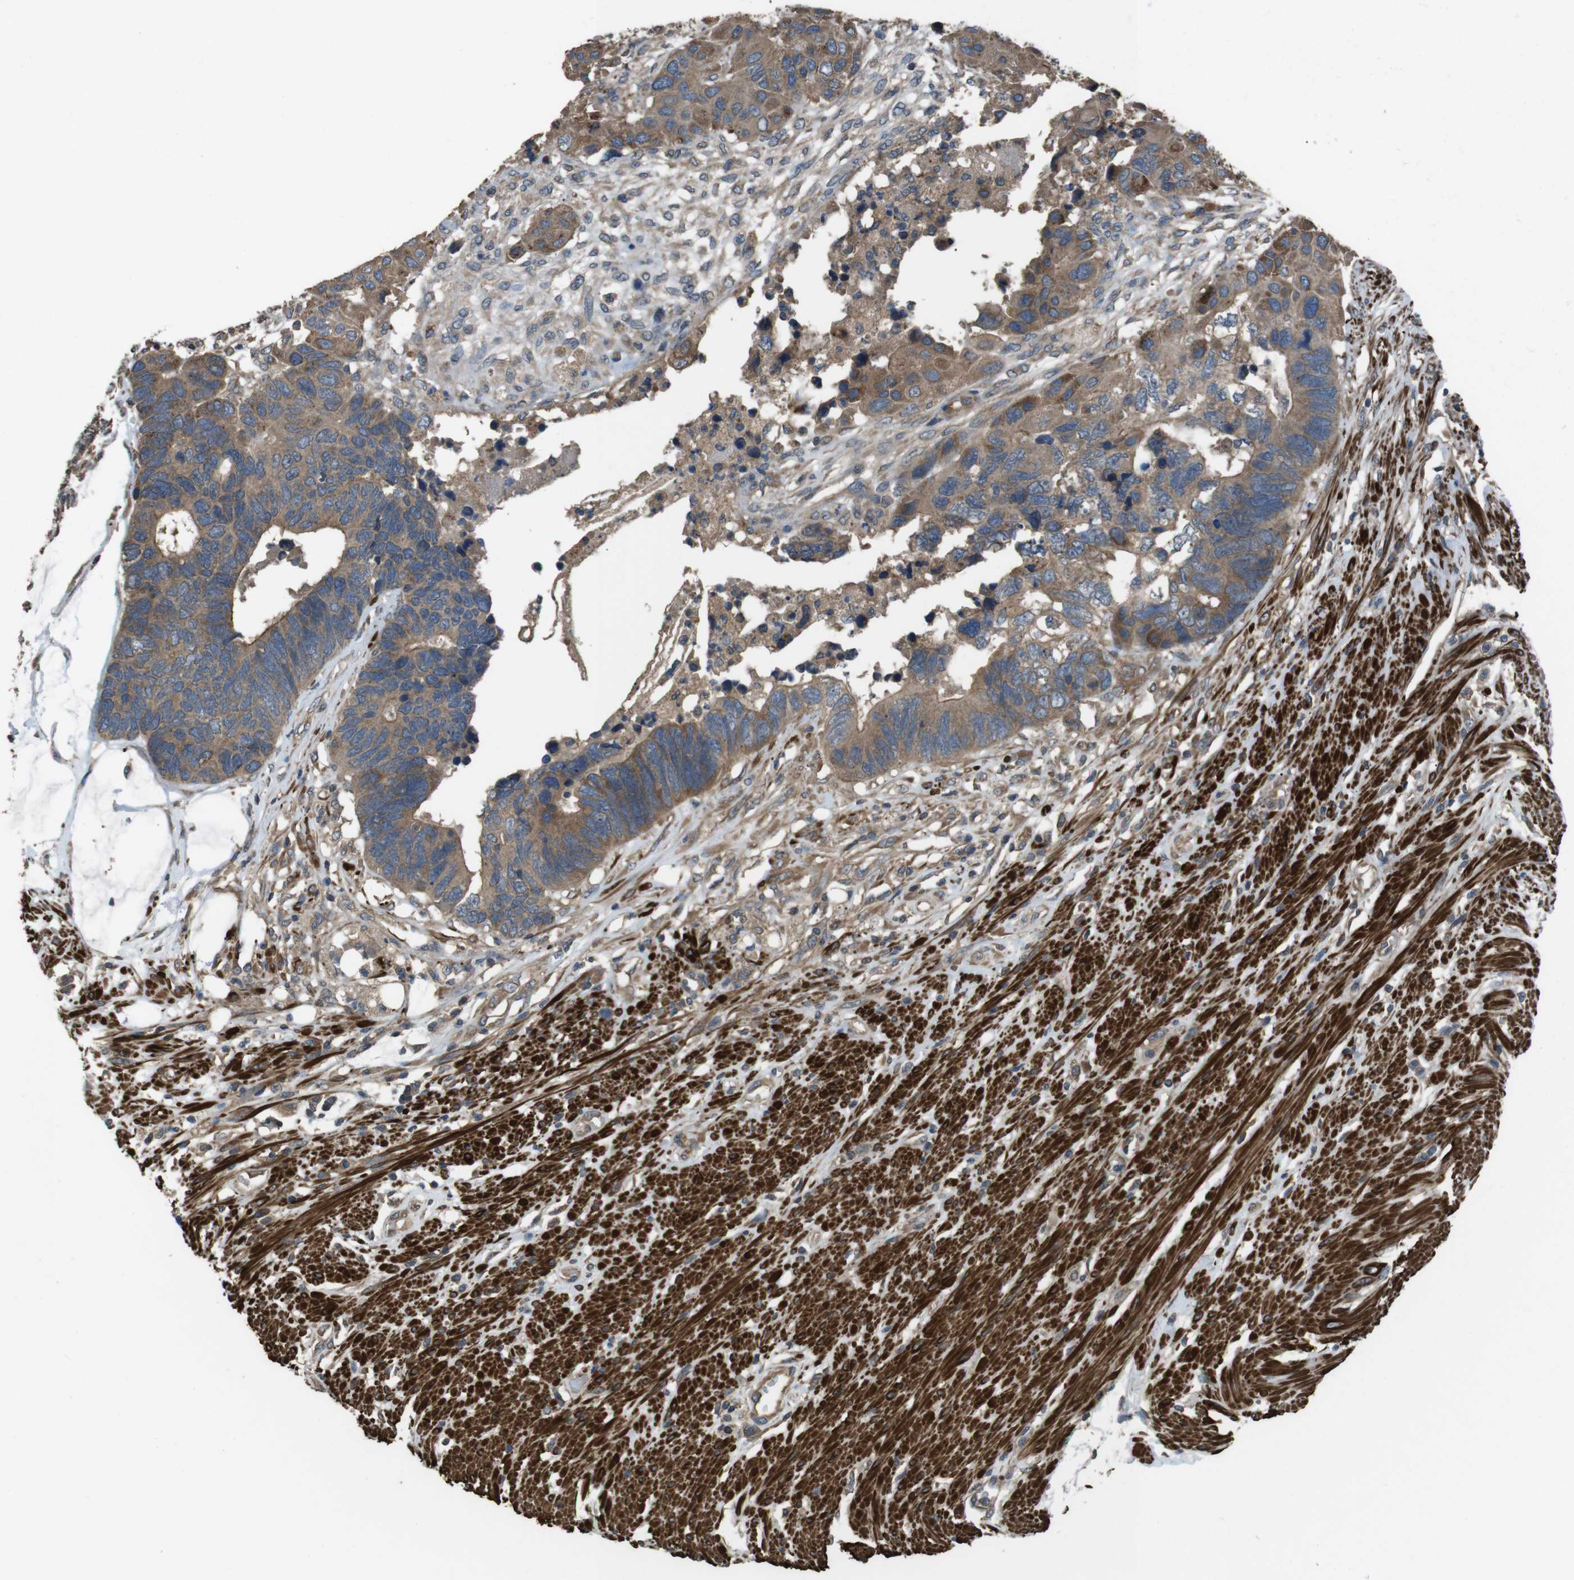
{"staining": {"intensity": "moderate", "quantity": ">75%", "location": "cytoplasmic/membranous"}, "tissue": "colorectal cancer", "cell_type": "Tumor cells", "image_type": "cancer", "snomed": [{"axis": "morphology", "description": "Adenocarcinoma, NOS"}, {"axis": "topography", "description": "Rectum"}], "caption": "Protein staining of colorectal cancer tissue shows moderate cytoplasmic/membranous staining in about >75% of tumor cells.", "gene": "FUT2", "patient": {"sex": "male", "age": 51}}